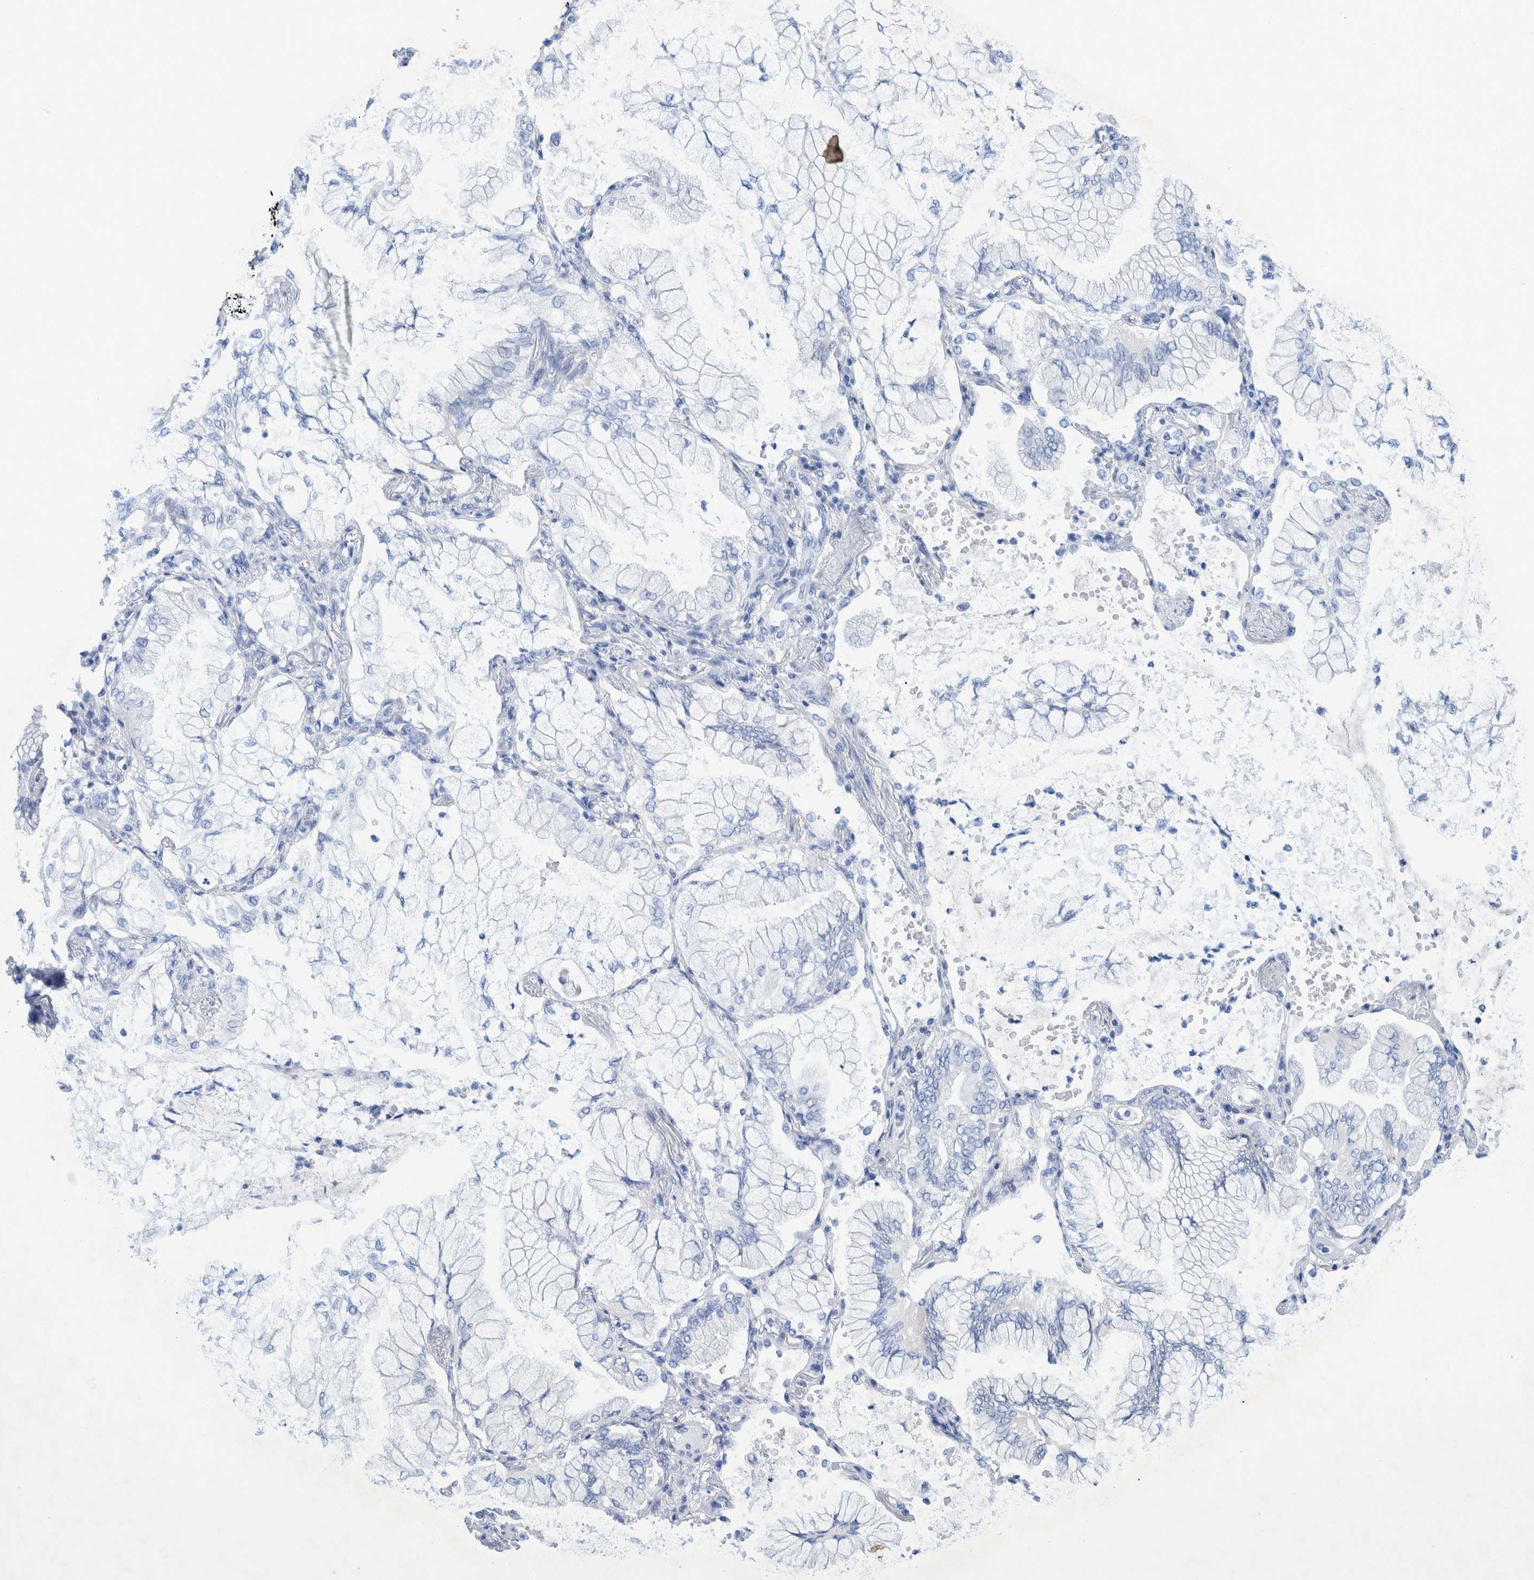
{"staining": {"intensity": "negative", "quantity": "none", "location": "none"}, "tissue": "lung cancer", "cell_type": "Tumor cells", "image_type": "cancer", "snomed": [{"axis": "morphology", "description": "Adenocarcinoma, NOS"}, {"axis": "topography", "description": "Lung"}], "caption": "IHC of lung adenocarcinoma demonstrates no staining in tumor cells.", "gene": "PERP", "patient": {"sex": "female", "age": 70}}